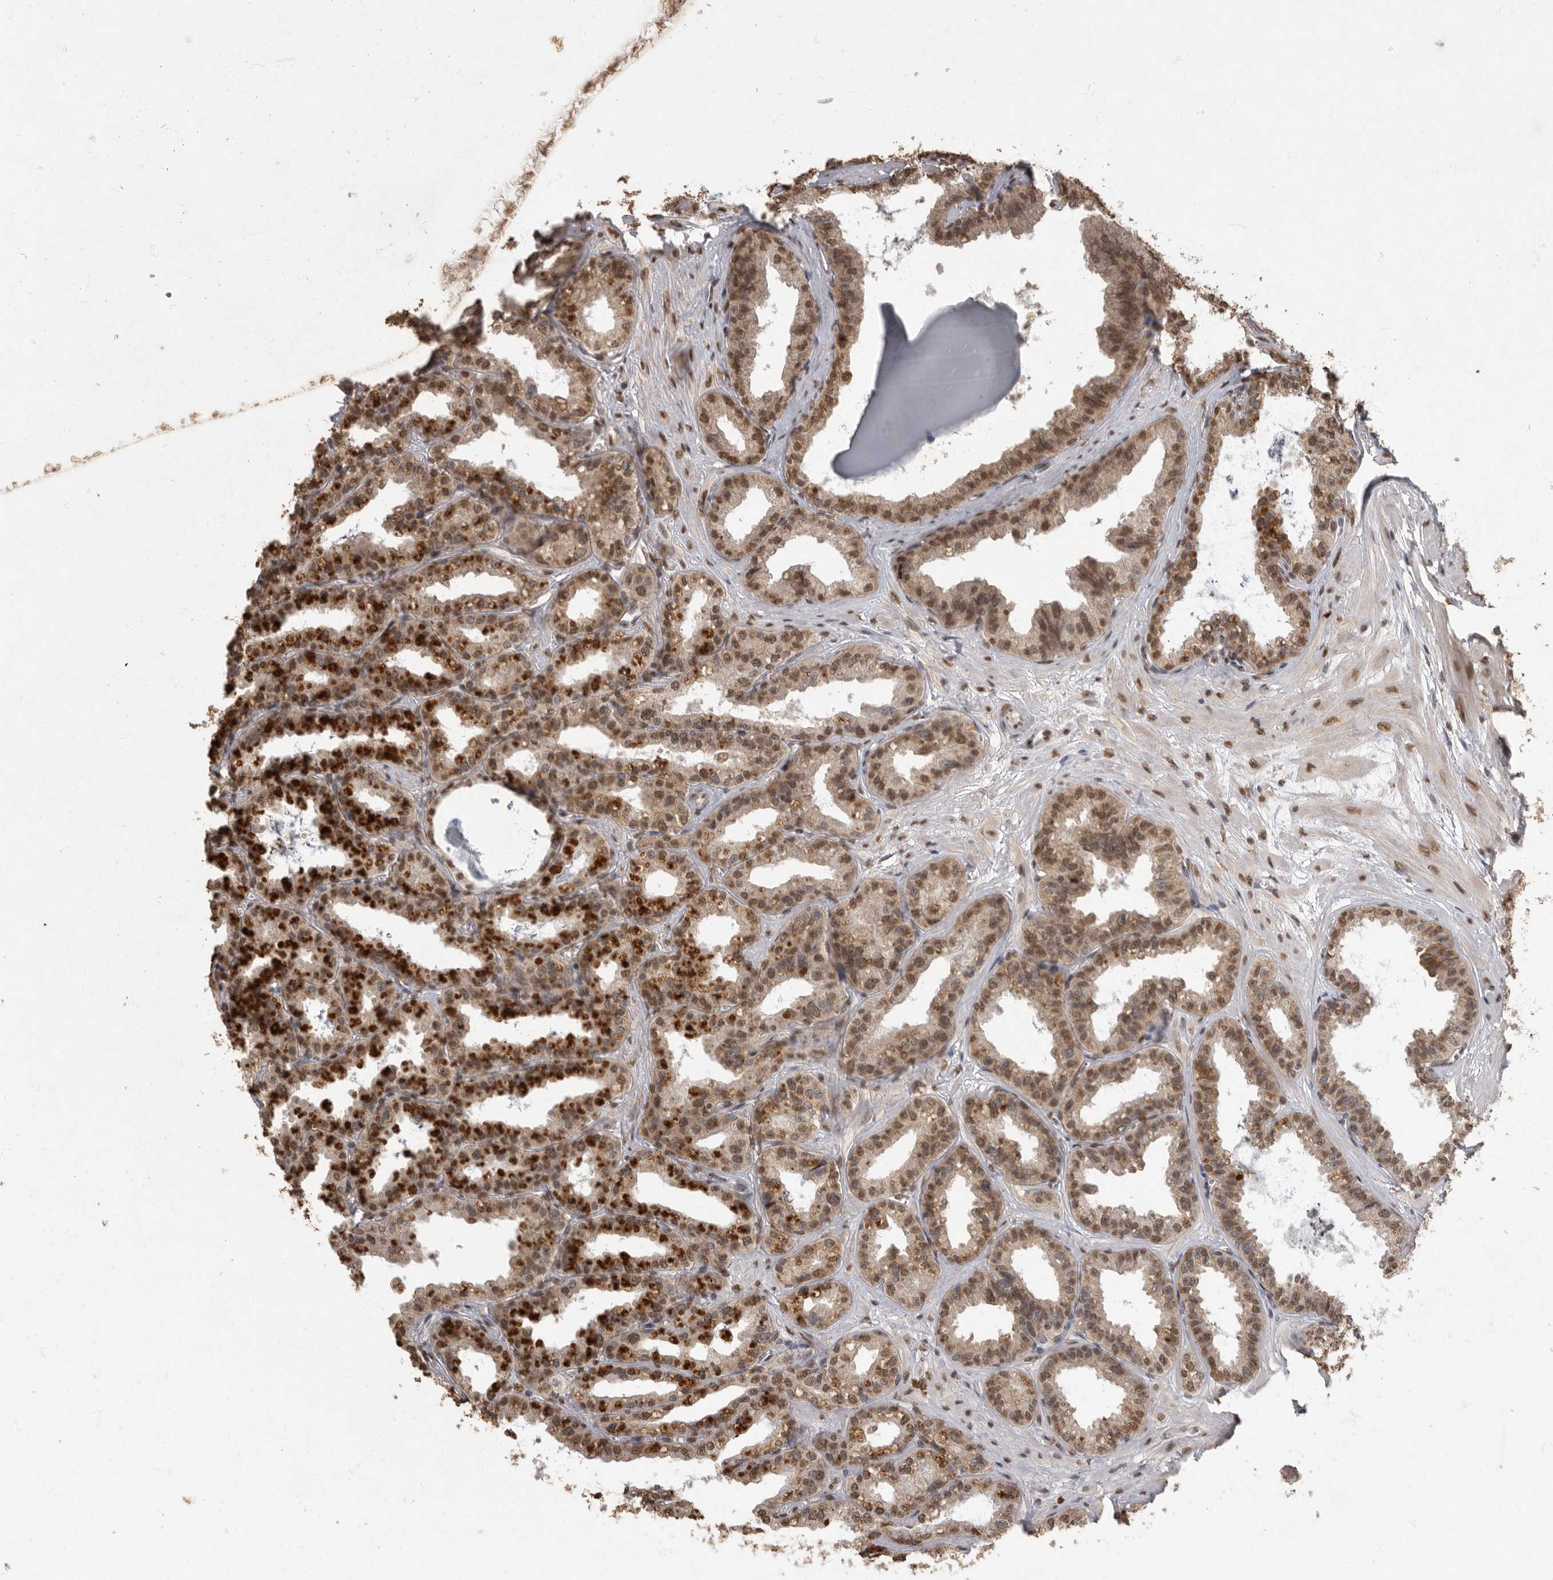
{"staining": {"intensity": "moderate", "quantity": ">75%", "location": "cytoplasmic/membranous,nuclear"}, "tissue": "seminal vesicle", "cell_type": "Glandular cells", "image_type": "normal", "snomed": [{"axis": "morphology", "description": "Normal tissue, NOS"}, {"axis": "topography", "description": "Prostate"}, {"axis": "topography", "description": "Seminal veicle"}], "caption": "DAB immunohistochemical staining of benign human seminal vesicle reveals moderate cytoplasmic/membranous,nuclear protein staining in approximately >75% of glandular cells. Immunohistochemistry (ihc) stains the protein of interest in brown and the nuclei are stained blue.", "gene": "NBL1", "patient": {"sex": "male", "age": 51}}